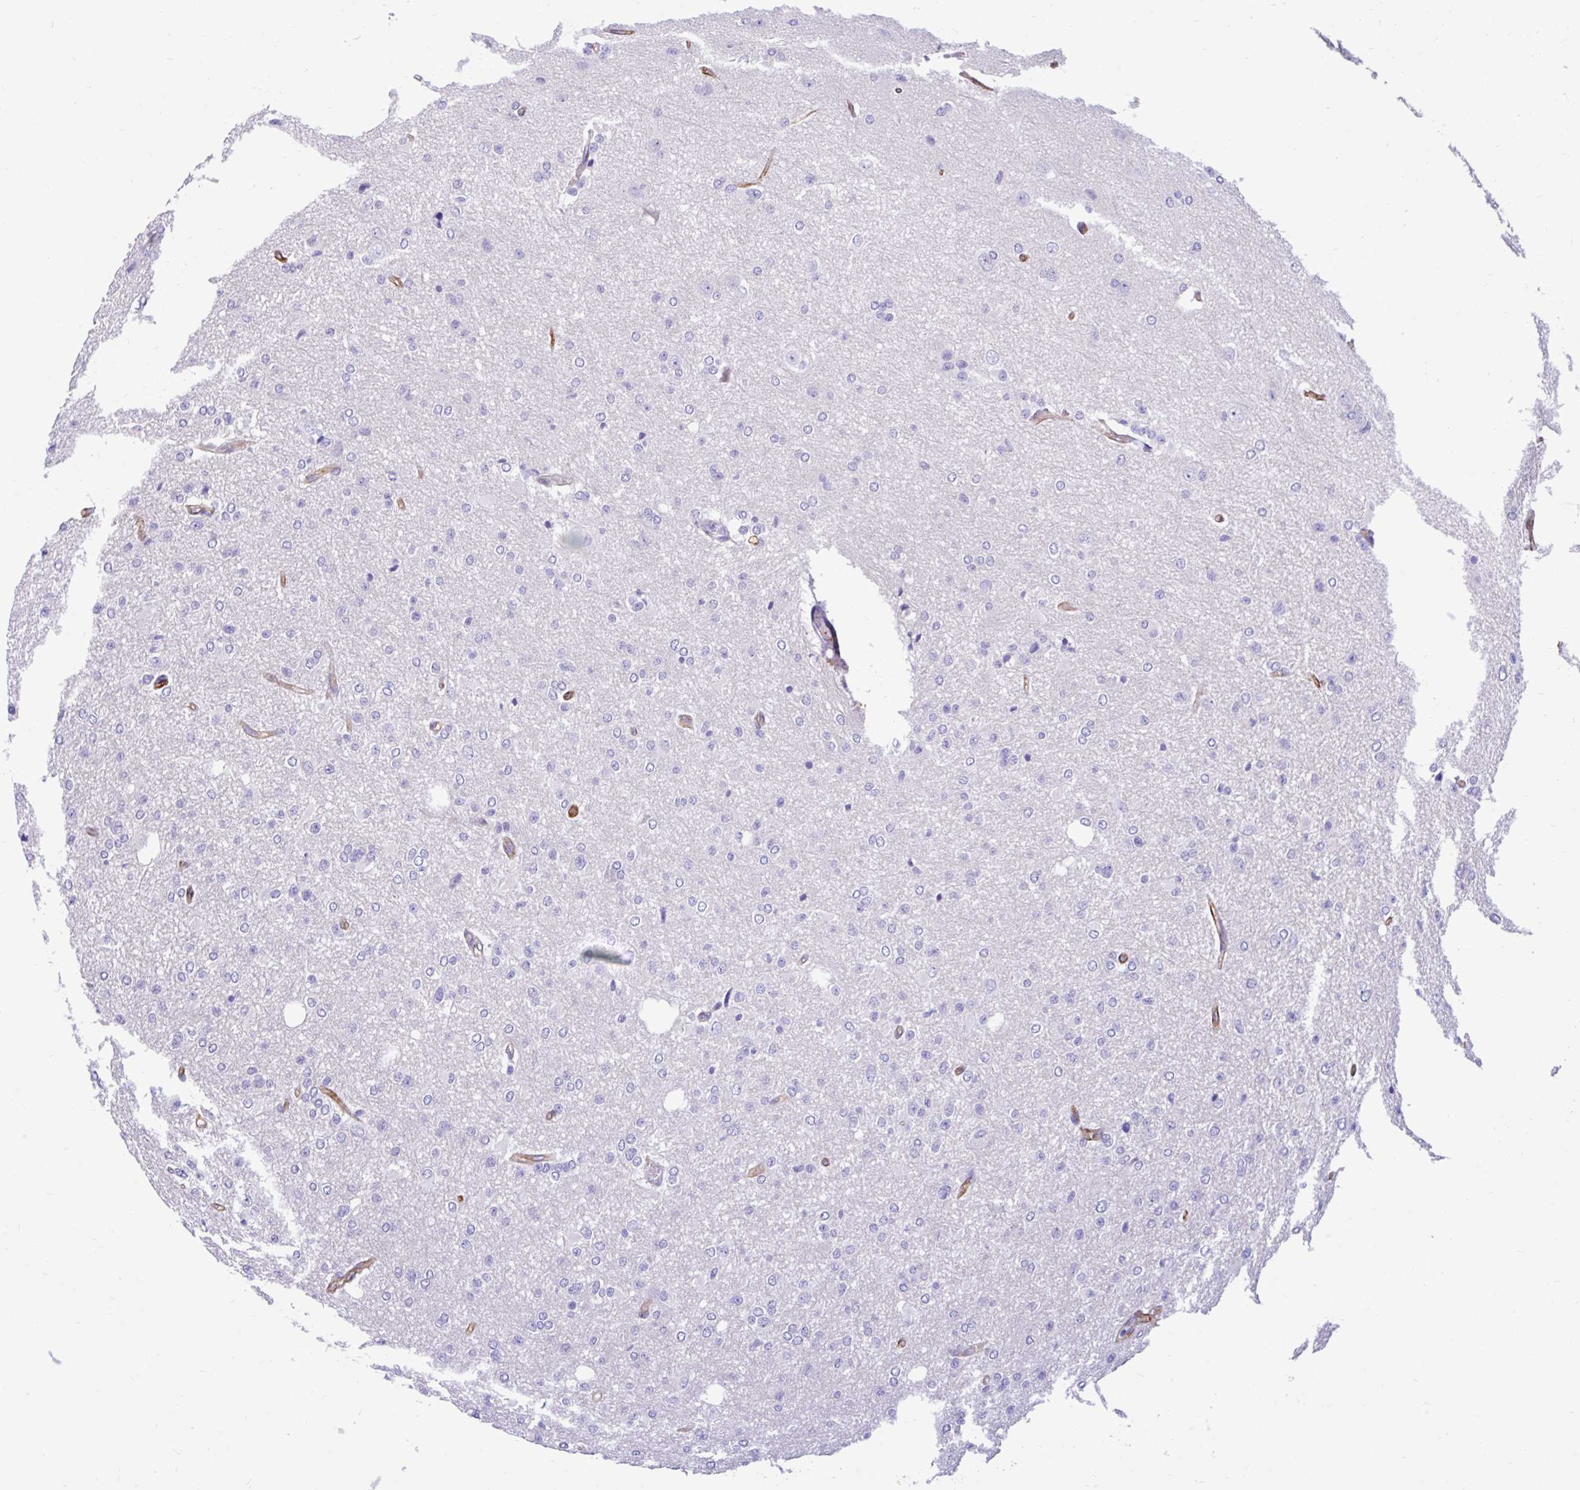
{"staining": {"intensity": "negative", "quantity": "none", "location": "none"}, "tissue": "glioma", "cell_type": "Tumor cells", "image_type": "cancer", "snomed": [{"axis": "morphology", "description": "Glioma, malignant, Low grade"}, {"axis": "topography", "description": "Brain"}], "caption": "Human malignant low-grade glioma stained for a protein using IHC reveals no positivity in tumor cells.", "gene": "ESPNL", "patient": {"sex": "male", "age": 26}}